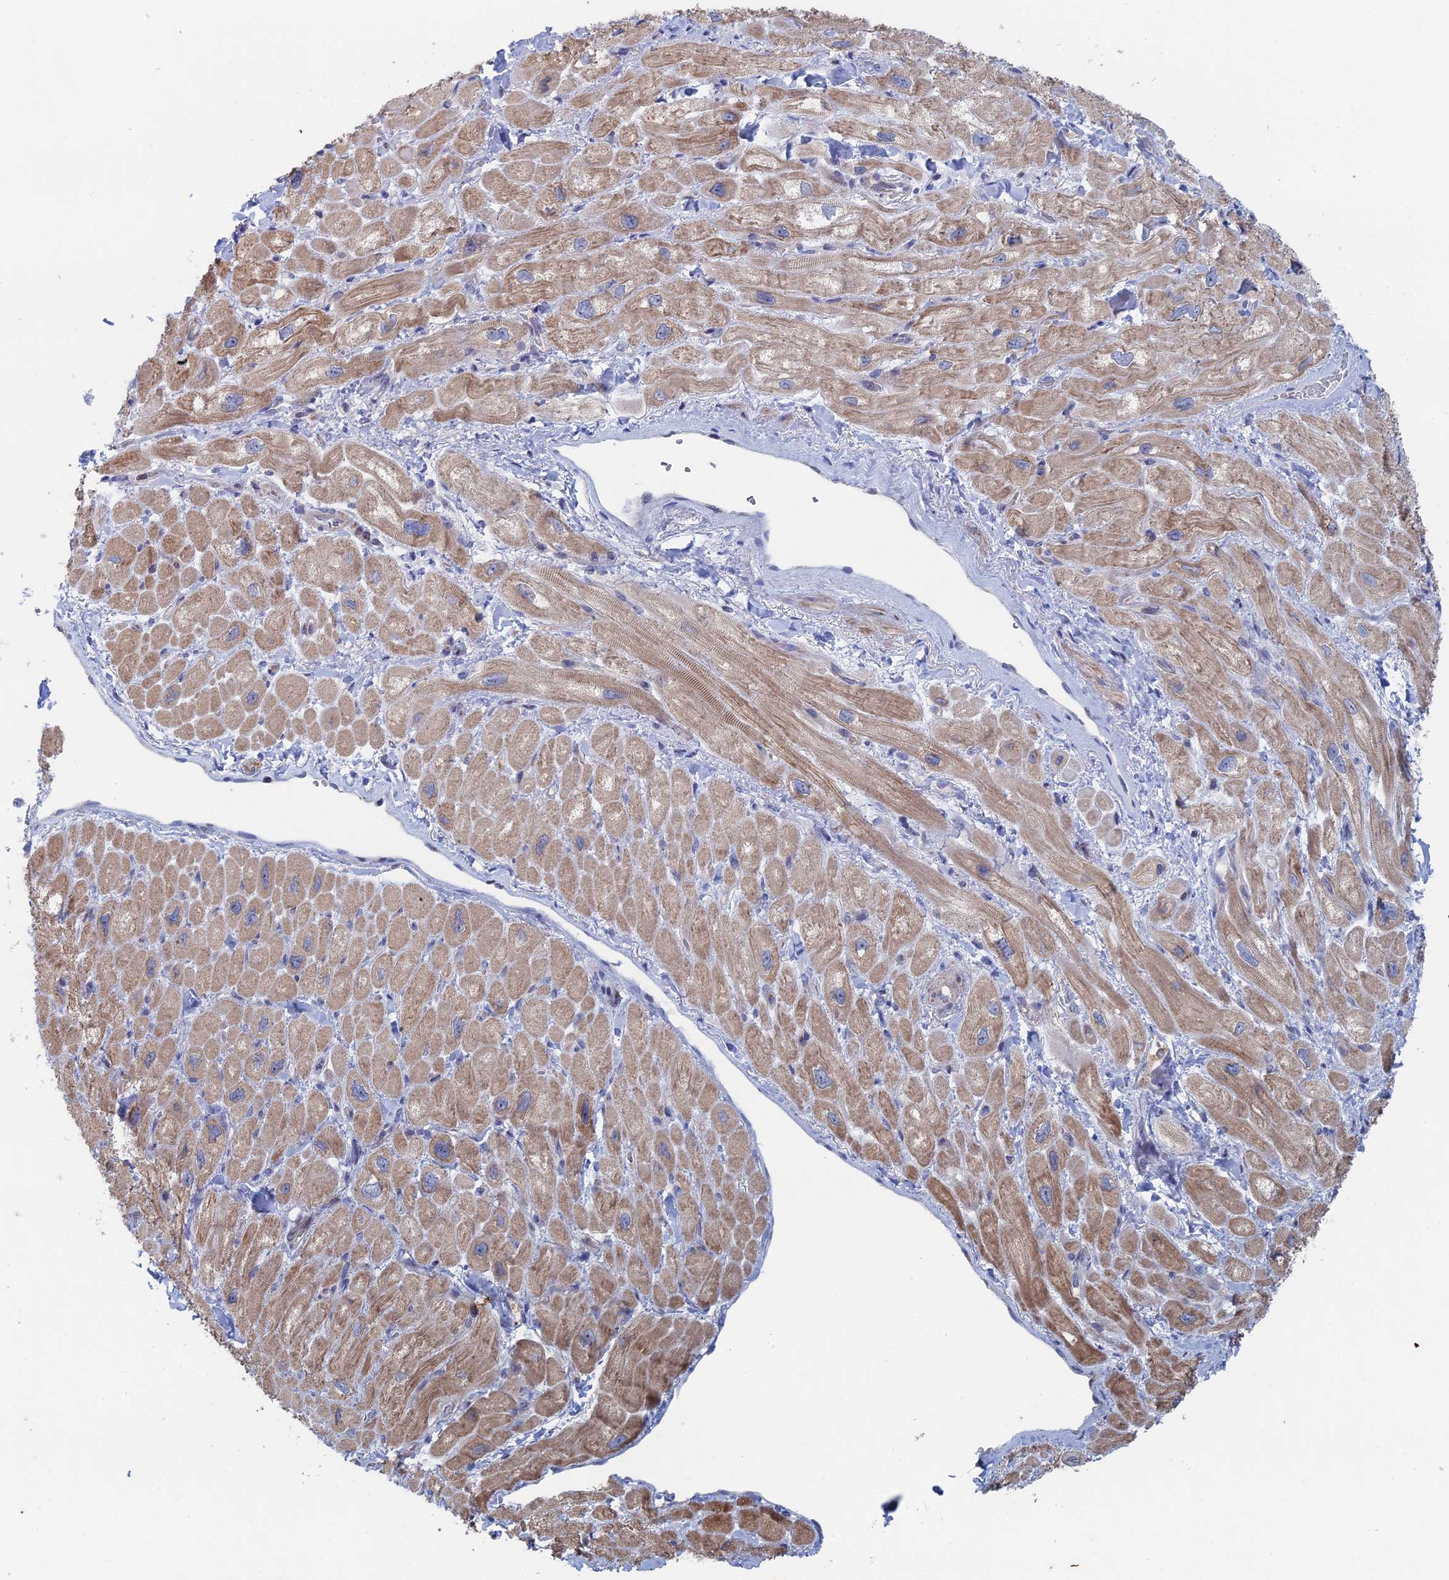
{"staining": {"intensity": "moderate", "quantity": "25%-75%", "location": "cytoplasmic/membranous"}, "tissue": "heart muscle", "cell_type": "Cardiomyocytes", "image_type": "normal", "snomed": [{"axis": "morphology", "description": "Normal tissue, NOS"}, {"axis": "topography", "description": "Heart"}], "caption": "IHC histopathology image of unremarkable heart muscle: human heart muscle stained using IHC reveals medium levels of moderate protein expression localized specifically in the cytoplasmic/membranous of cardiomyocytes, appearing as a cytoplasmic/membranous brown color.", "gene": "IL7", "patient": {"sex": "male", "age": 65}}